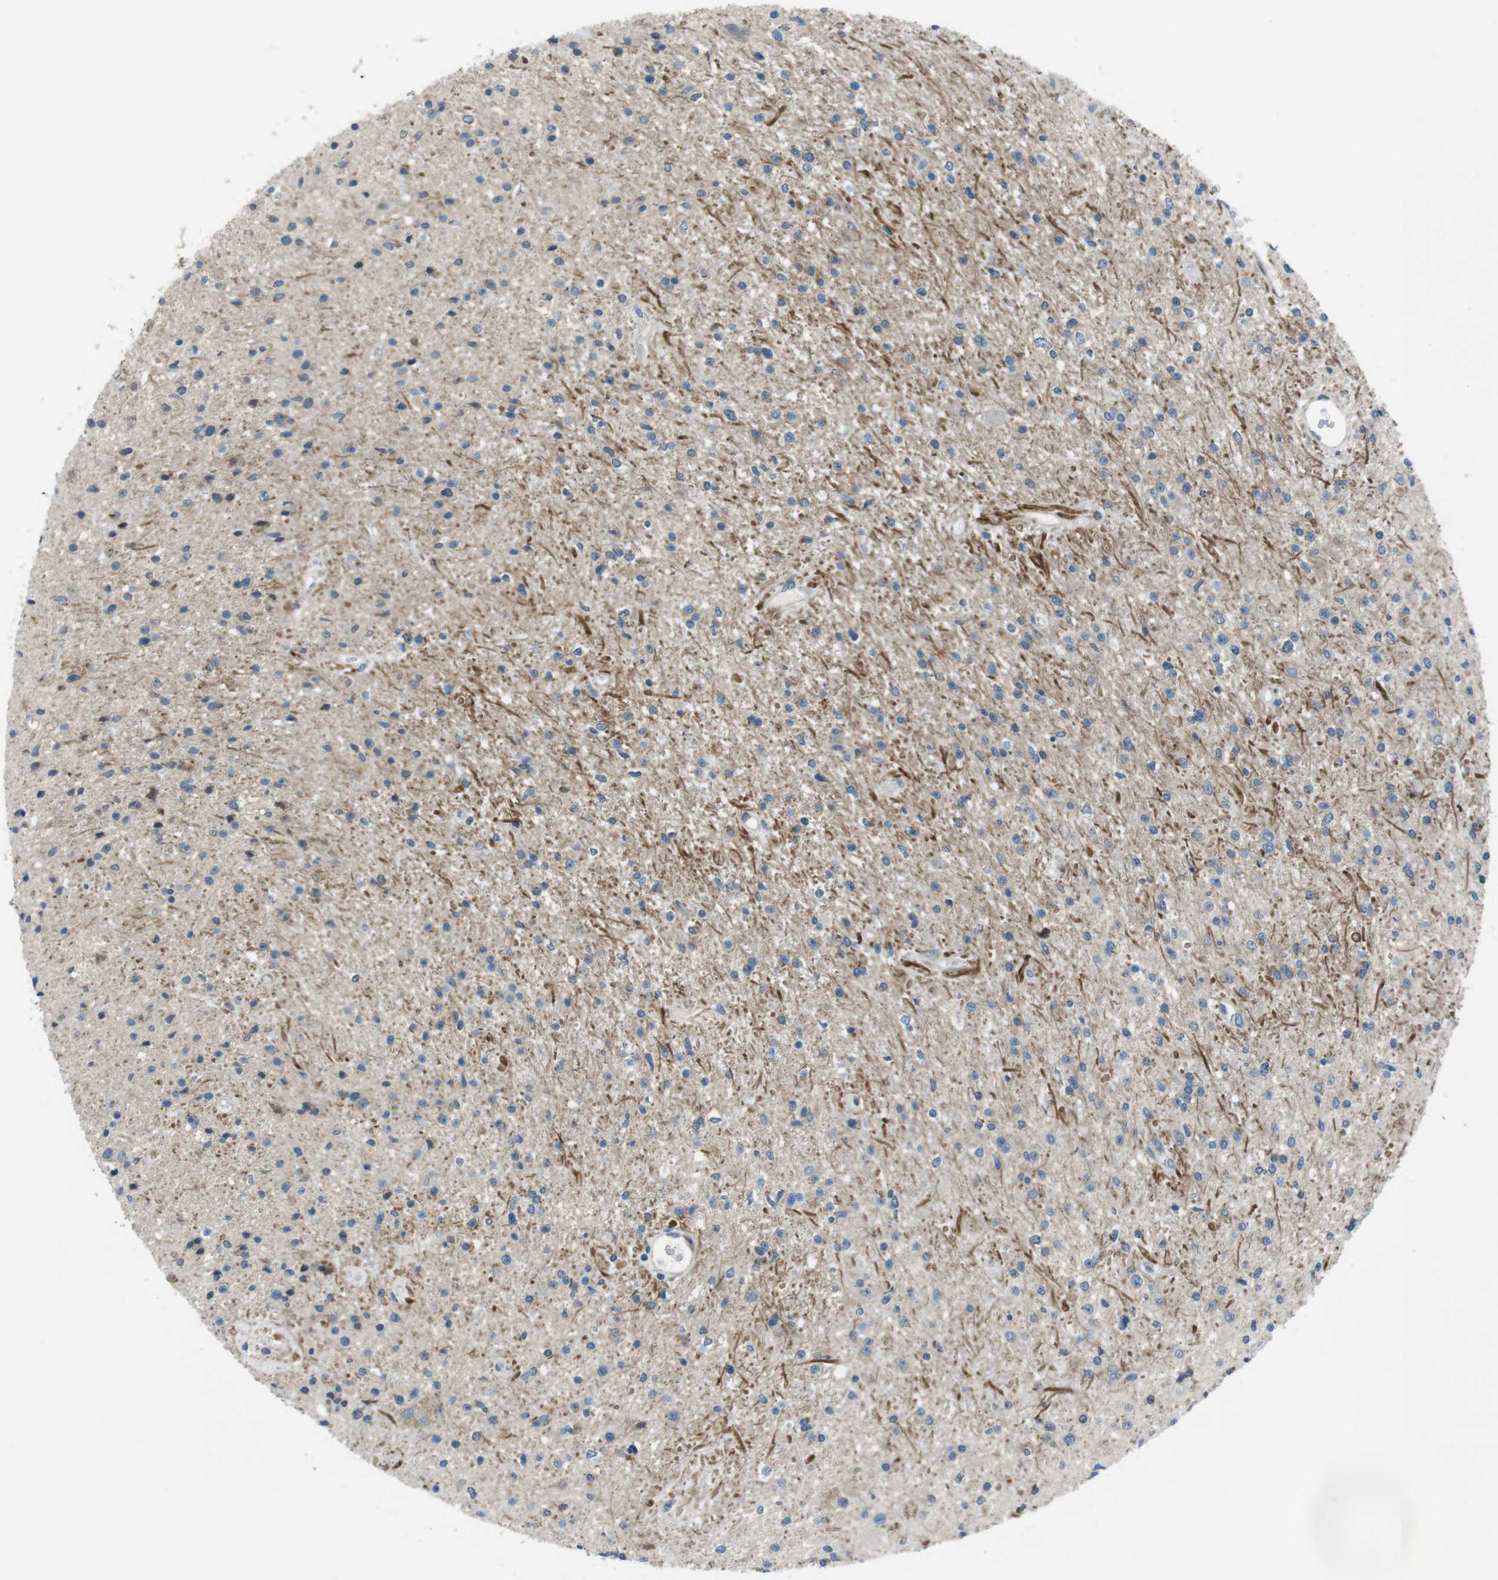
{"staining": {"intensity": "negative", "quantity": "none", "location": "none"}, "tissue": "glioma", "cell_type": "Tumor cells", "image_type": "cancer", "snomed": [{"axis": "morphology", "description": "Glioma, malignant, High grade"}, {"axis": "topography", "description": "Brain"}], "caption": "High magnification brightfield microscopy of glioma stained with DAB (3,3'-diaminobenzidine) (brown) and counterstained with hematoxylin (blue): tumor cells show no significant positivity. (DAB immunohistochemistry, high magnification).", "gene": "PBRM1", "patient": {"sex": "male", "age": 33}}